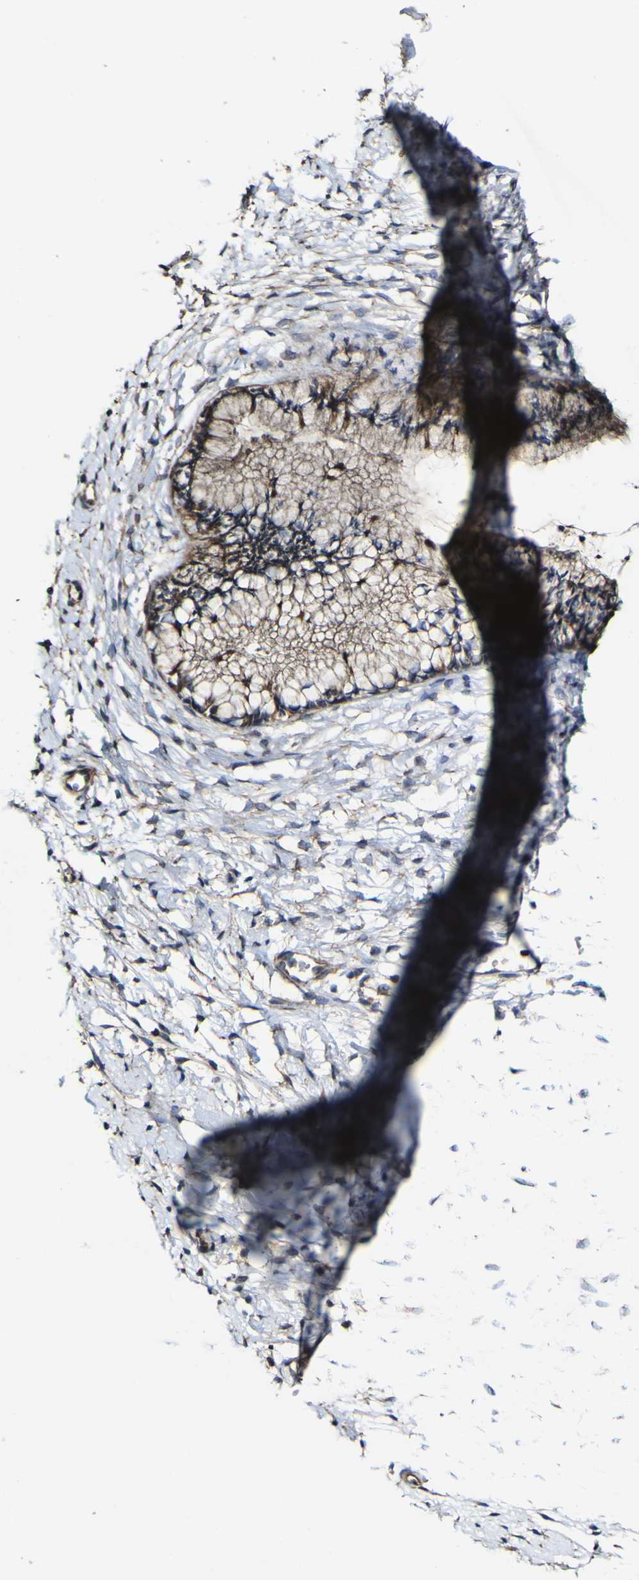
{"staining": {"intensity": "moderate", "quantity": ">75%", "location": "cytoplasmic/membranous"}, "tissue": "cervix", "cell_type": "Glandular cells", "image_type": "normal", "snomed": [{"axis": "morphology", "description": "Normal tissue, NOS"}, {"axis": "topography", "description": "Cervix"}], "caption": "This image reveals benign cervix stained with IHC to label a protein in brown. The cytoplasmic/membranous of glandular cells show moderate positivity for the protein. Nuclei are counter-stained blue.", "gene": "NAALADL2", "patient": {"sex": "female", "age": 65}}